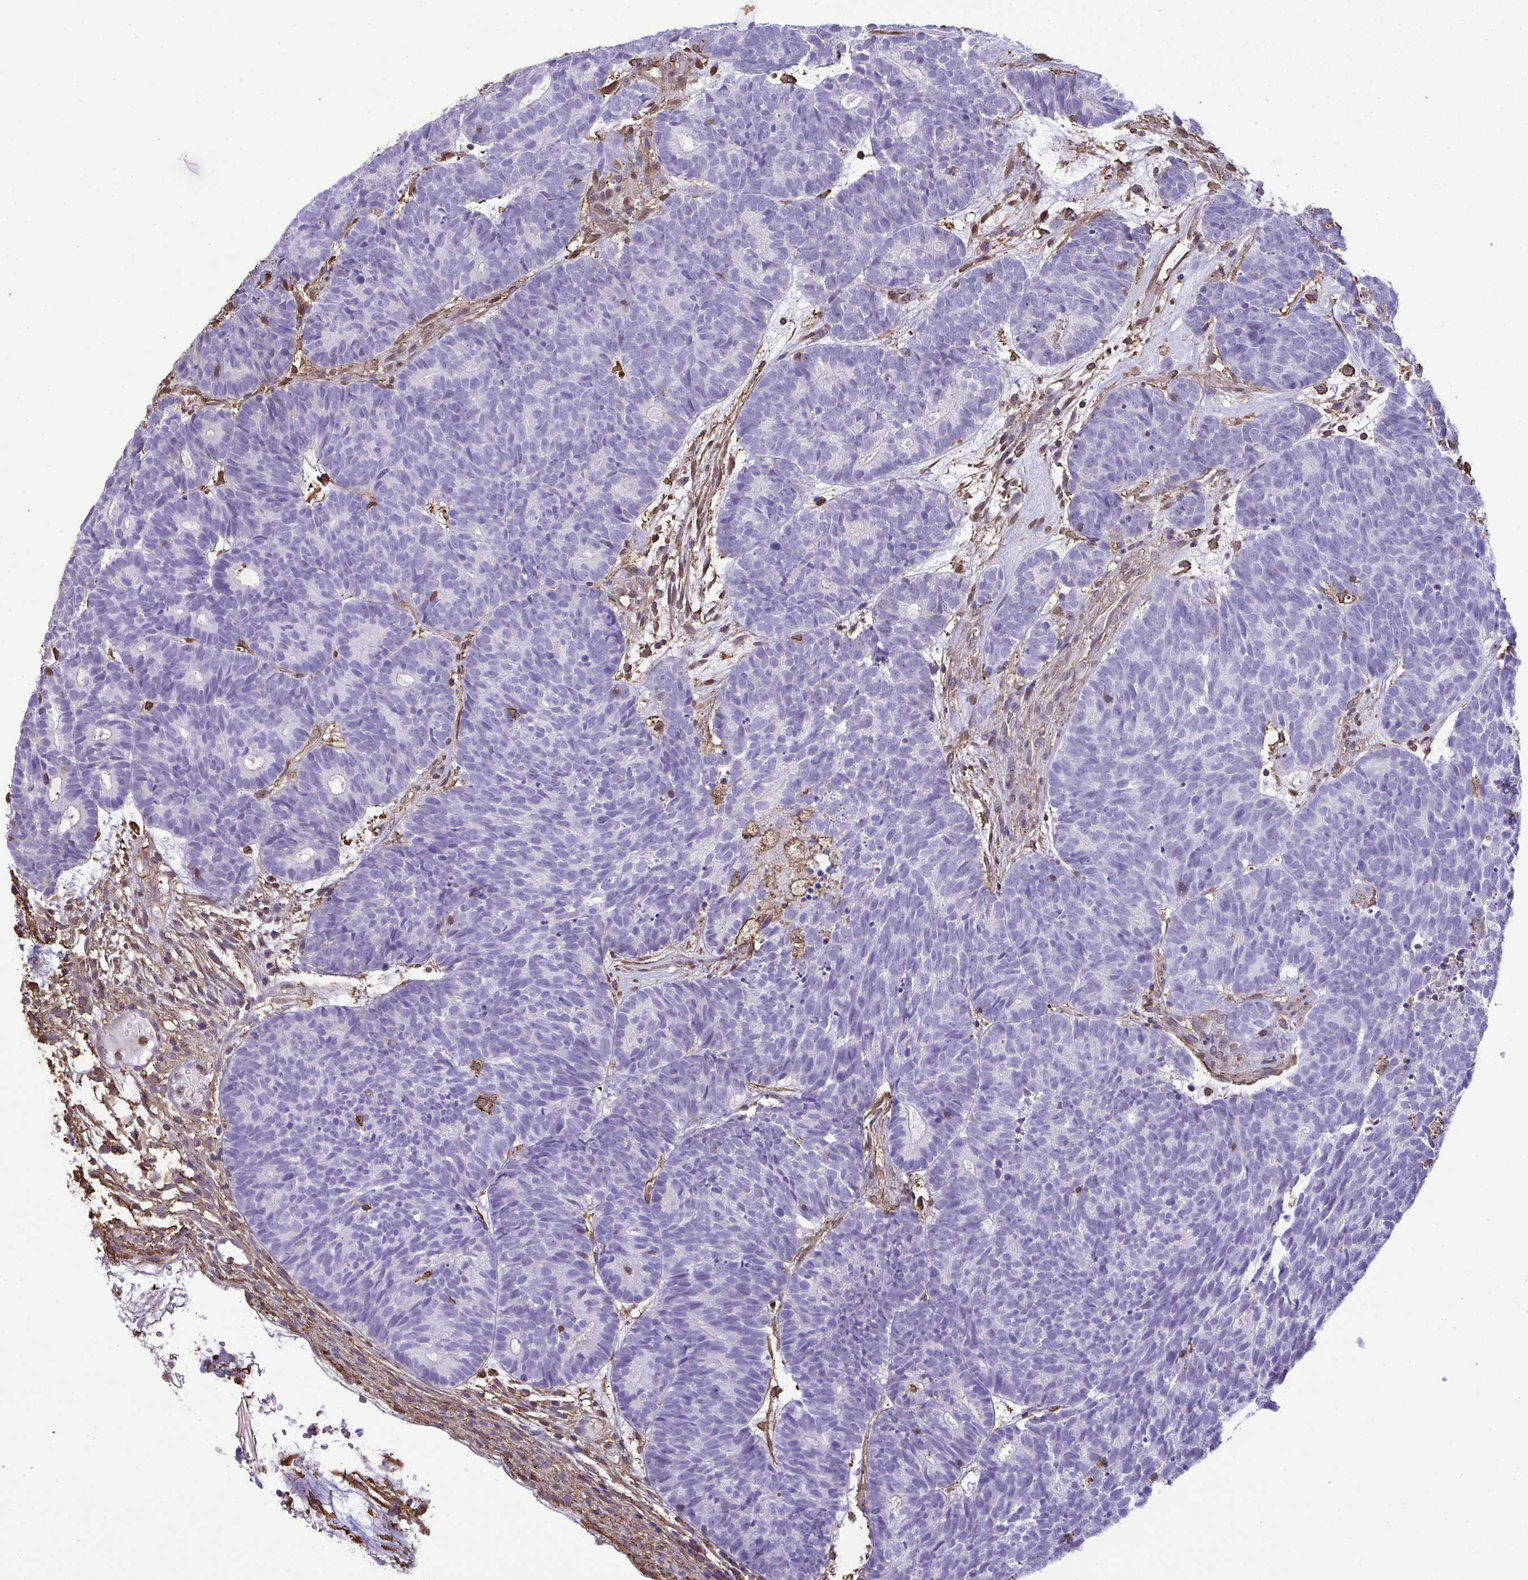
{"staining": {"intensity": "negative", "quantity": "none", "location": "none"}, "tissue": "head and neck cancer", "cell_type": "Tumor cells", "image_type": "cancer", "snomed": [{"axis": "morphology", "description": "Adenocarcinoma, NOS"}, {"axis": "topography", "description": "Head-Neck"}], "caption": "IHC histopathology image of adenocarcinoma (head and neck) stained for a protein (brown), which demonstrates no staining in tumor cells. (DAB (3,3'-diaminobenzidine) immunohistochemistry (IHC), high magnification).", "gene": "ANXA5", "patient": {"sex": "female", "age": 81}}